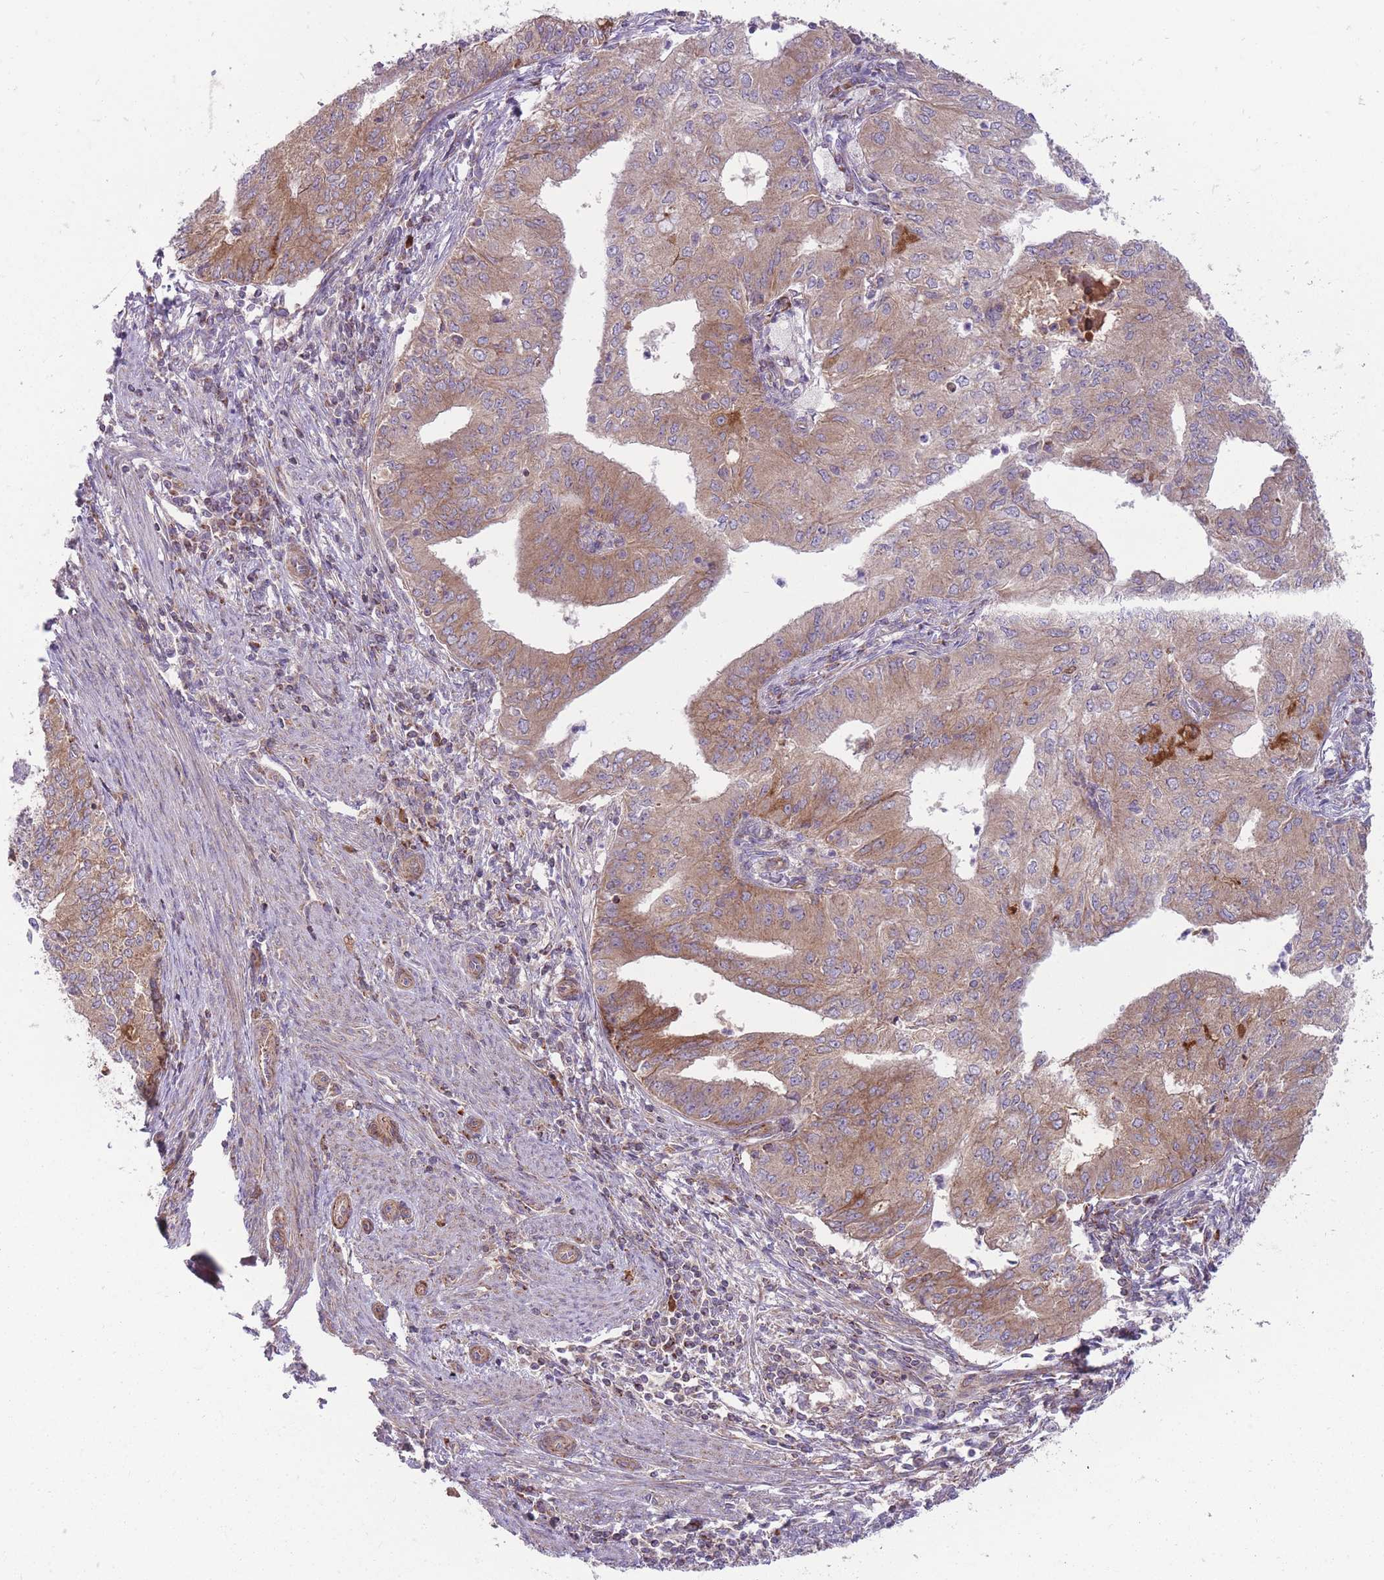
{"staining": {"intensity": "moderate", "quantity": "25%-75%", "location": "cytoplasmic/membranous"}, "tissue": "endometrial cancer", "cell_type": "Tumor cells", "image_type": "cancer", "snomed": [{"axis": "morphology", "description": "Adenocarcinoma, NOS"}, {"axis": "topography", "description": "Endometrium"}], "caption": "Immunohistochemical staining of endometrial adenocarcinoma displays moderate cytoplasmic/membranous protein expression in approximately 25%-75% of tumor cells.", "gene": "ANKRD10", "patient": {"sex": "female", "age": 50}}